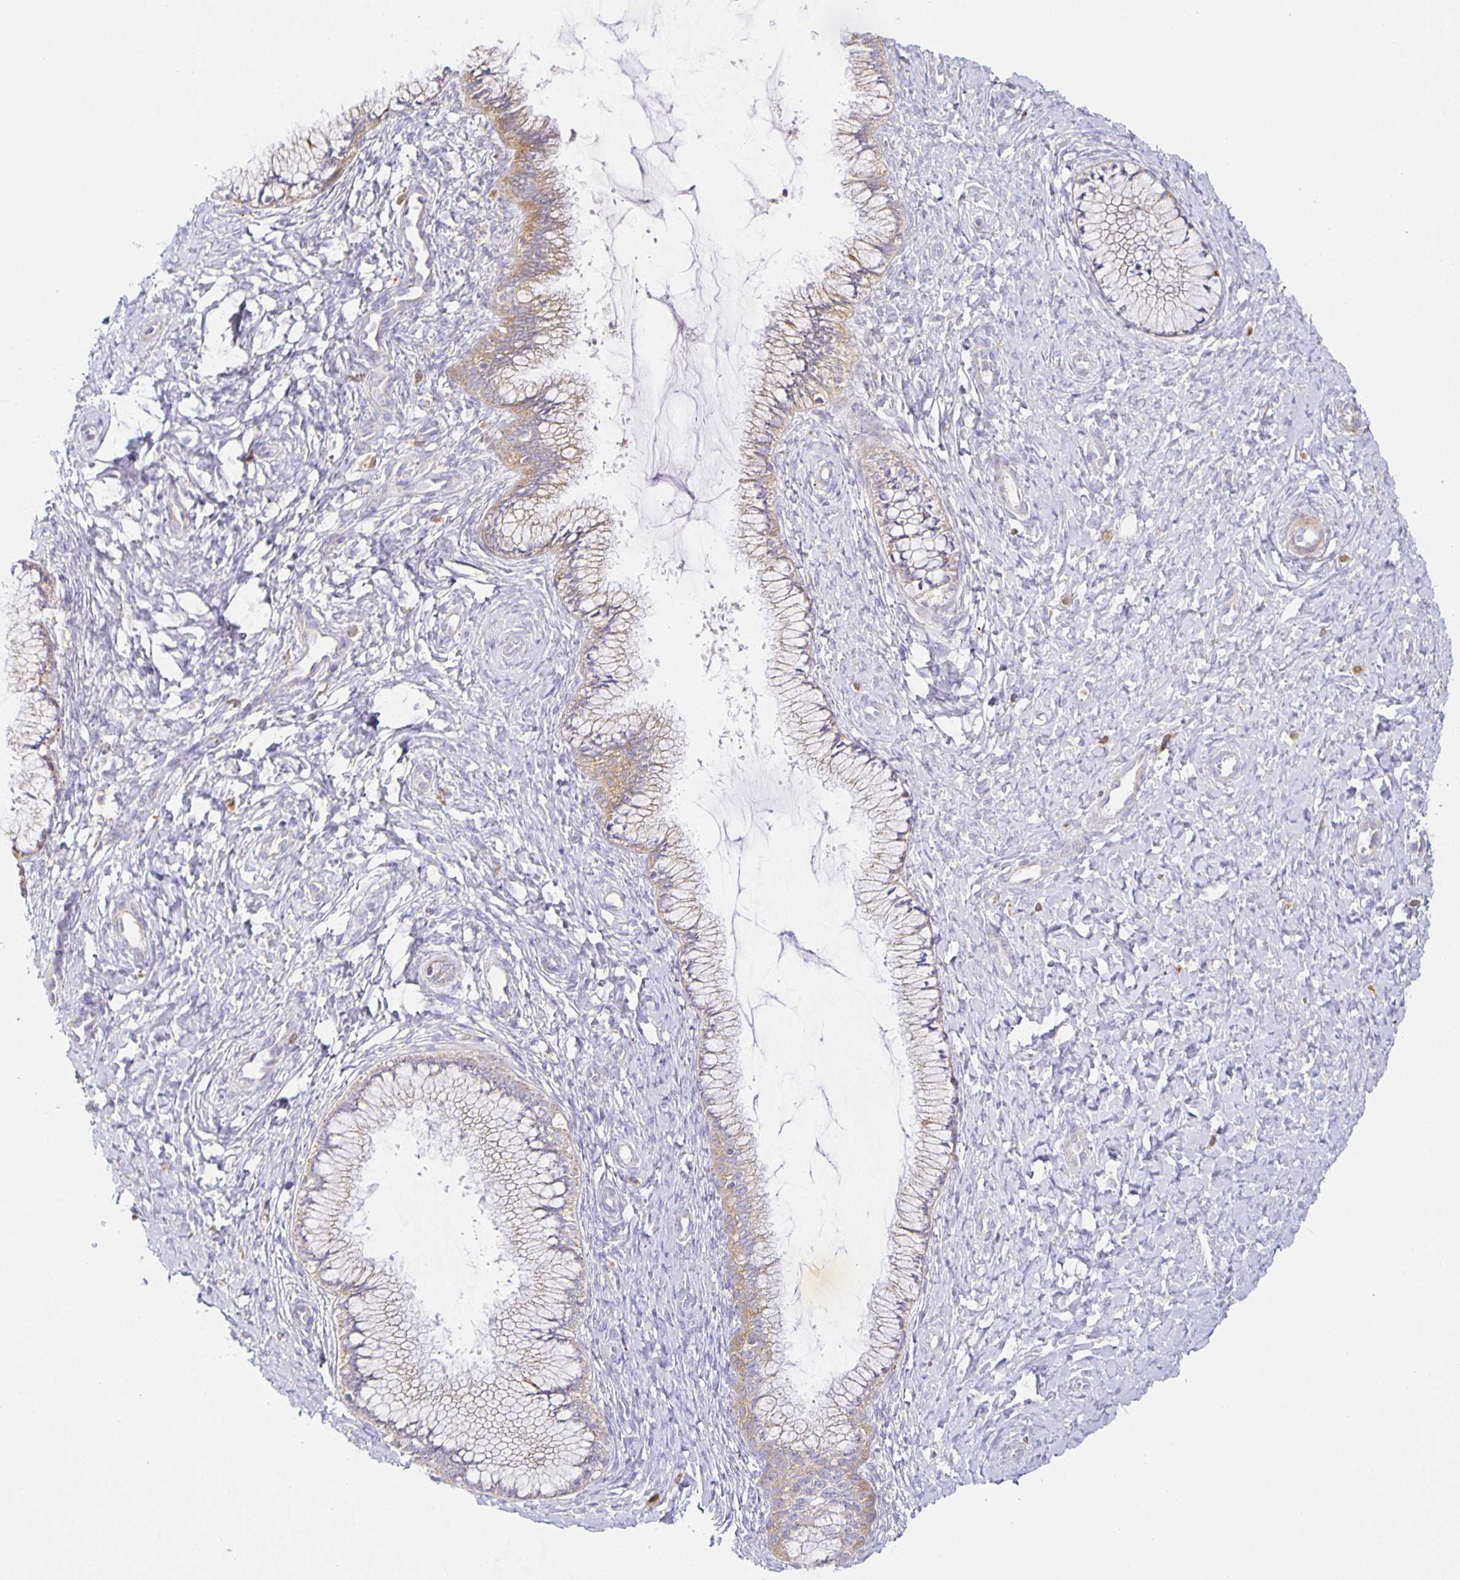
{"staining": {"intensity": "weak", "quantity": "25%-75%", "location": "cytoplasmic/membranous"}, "tissue": "cervix", "cell_type": "Glandular cells", "image_type": "normal", "snomed": [{"axis": "morphology", "description": "Normal tissue, NOS"}, {"axis": "topography", "description": "Cervix"}], "caption": "Protein staining shows weak cytoplasmic/membranous positivity in about 25%-75% of glandular cells in unremarkable cervix. The protein of interest is stained brown, and the nuclei are stained in blue (DAB IHC with brightfield microscopy, high magnification).", "gene": "FLRT3", "patient": {"sex": "female", "age": 37}}